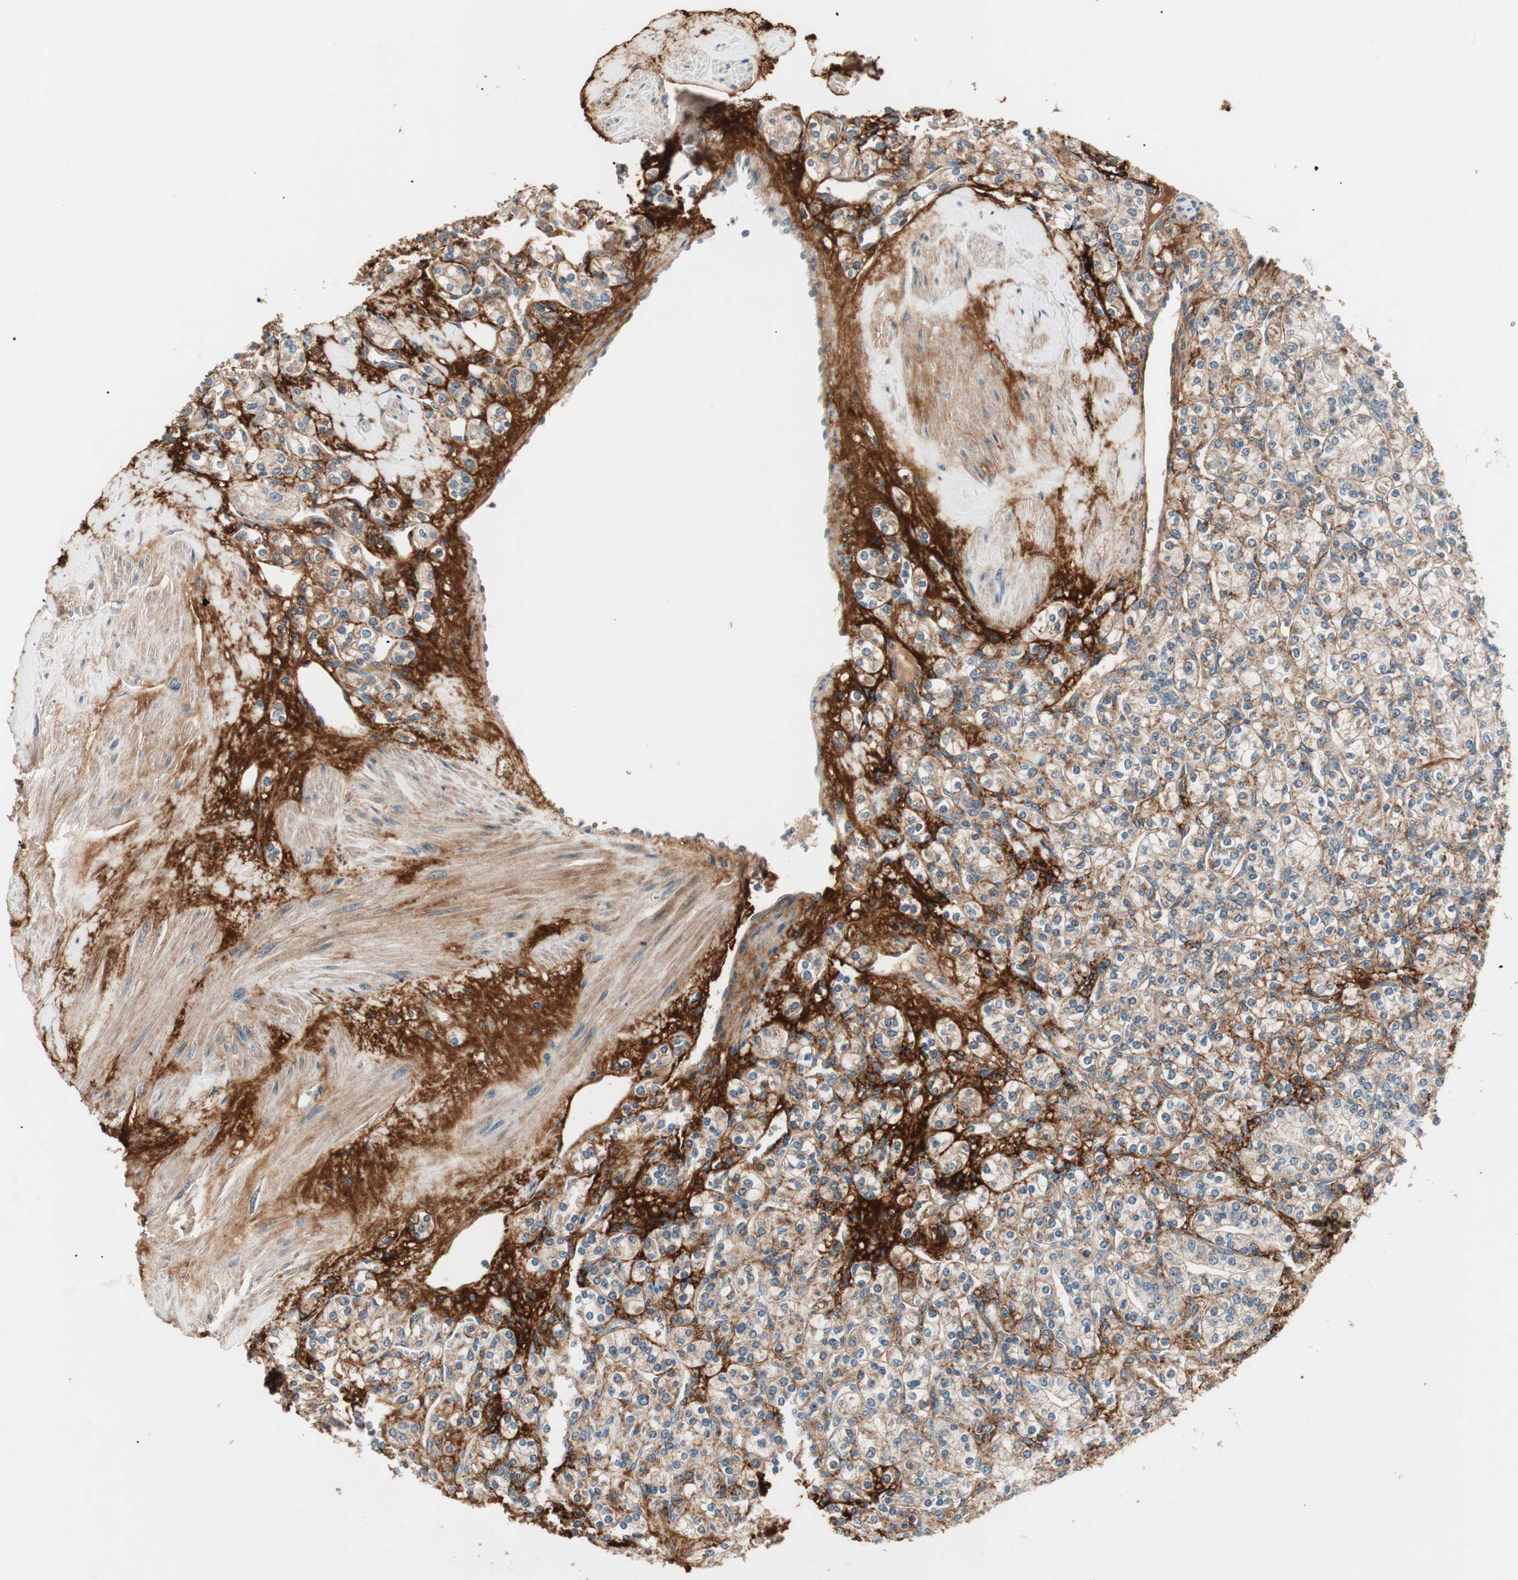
{"staining": {"intensity": "weak", "quantity": ">75%", "location": "cytoplasmic/membranous"}, "tissue": "renal cancer", "cell_type": "Tumor cells", "image_type": "cancer", "snomed": [{"axis": "morphology", "description": "Adenocarcinoma, NOS"}, {"axis": "topography", "description": "Kidney"}], "caption": "The immunohistochemical stain labels weak cytoplasmic/membranous positivity in tumor cells of adenocarcinoma (renal) tissue.", "gene": "HPN", "patient": {"sex": "male", "age": 77}}